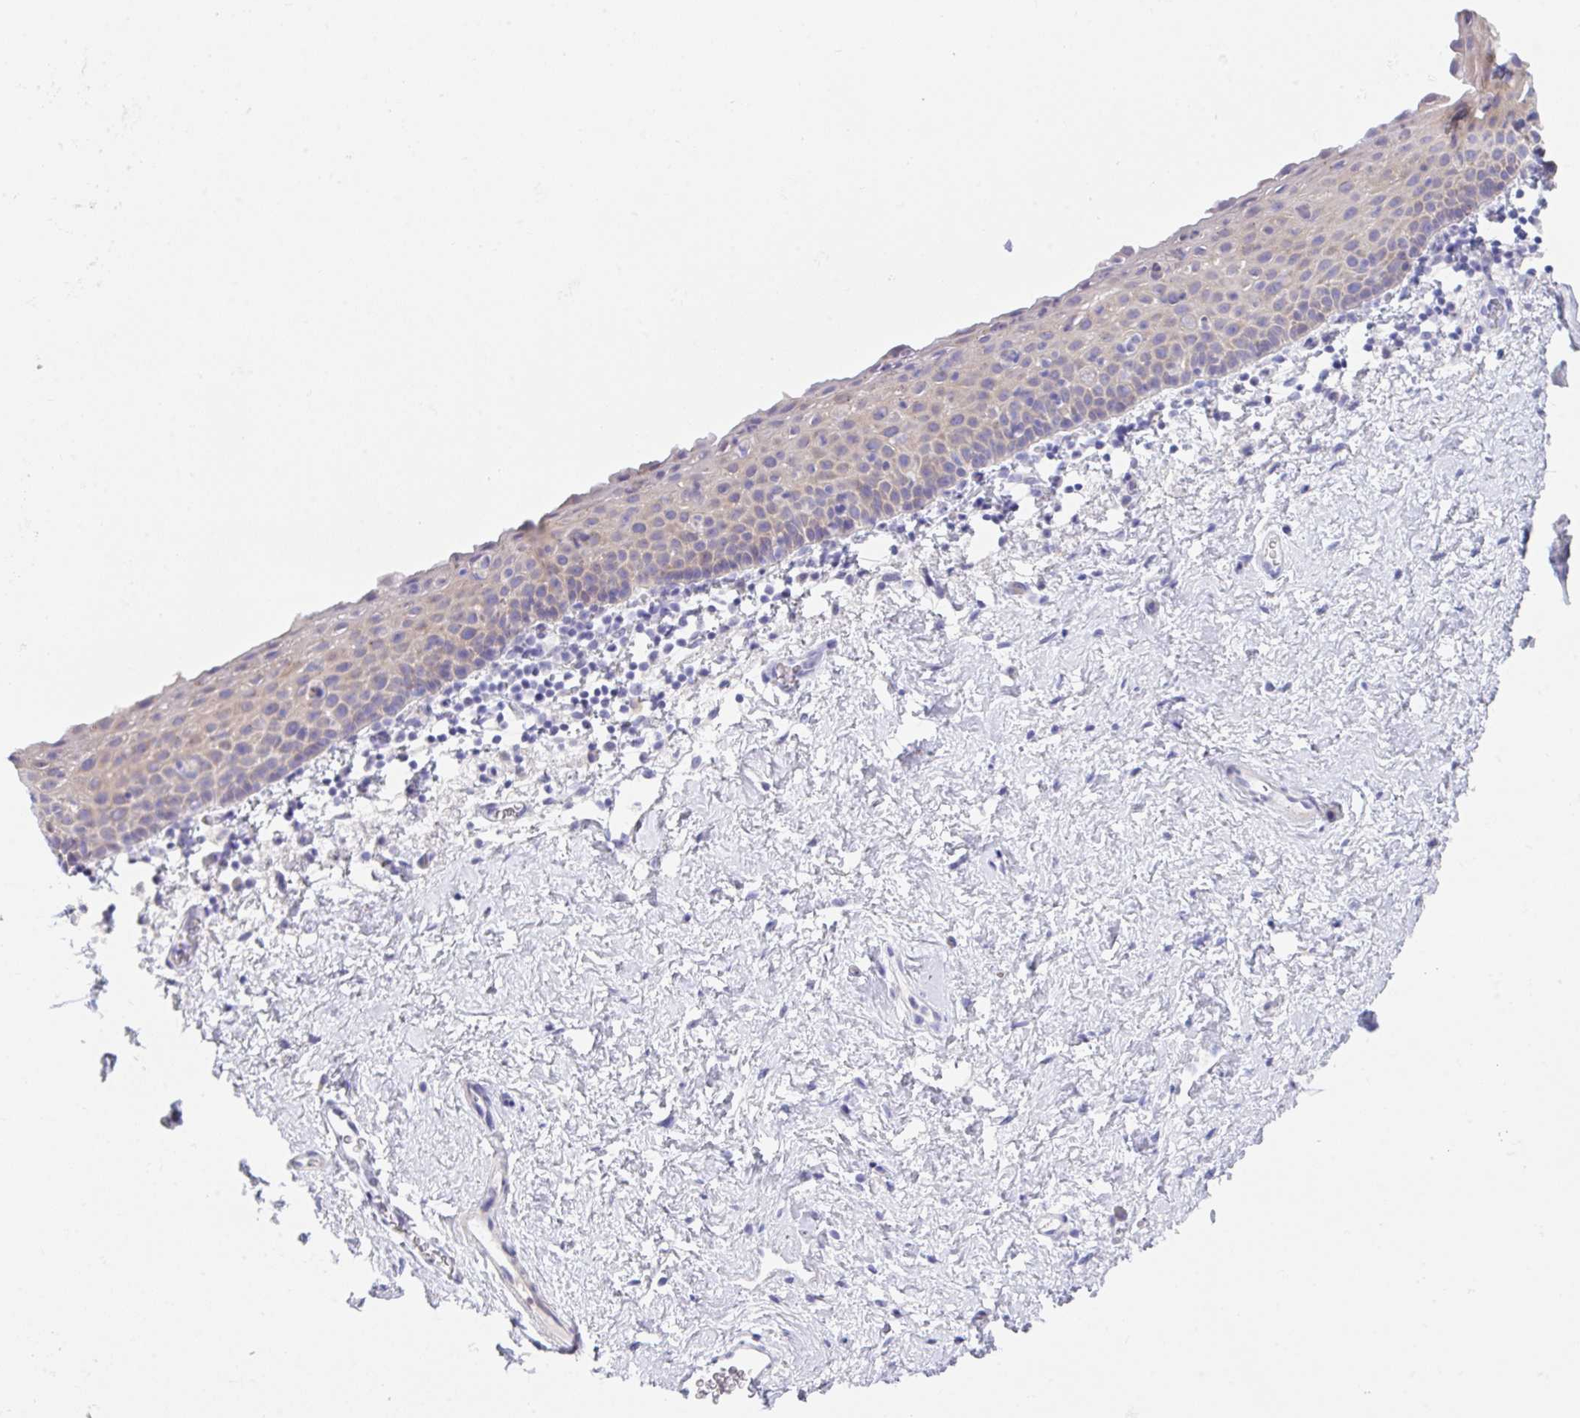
{"staining": {"intensity": "weak", "quantity": "<25%", "location": "cytoplasmic/membranous"}, "tissue": "vagina", "cell_type": "Squamous epithelial cells", "image_type": "normal", "snomed": [{"axis": "morphology", "description": "Normal tissue, NOS"}, {"axis": "topography", "description": "Vagina"}], "caption": "An immunohistochemistry histopathology image of normal vagina is shown. There is no staining in squamous epithelial cells of vagina. The staining was performed using DAB (3,3'-diaminobenzidine) to visualize the protein expression in brown, while the nuclei were stained in blue with hematoxylin (Magnification: 20x).", "gene": "TRAF4", "patient": {"sex": "female", "age": 61}}